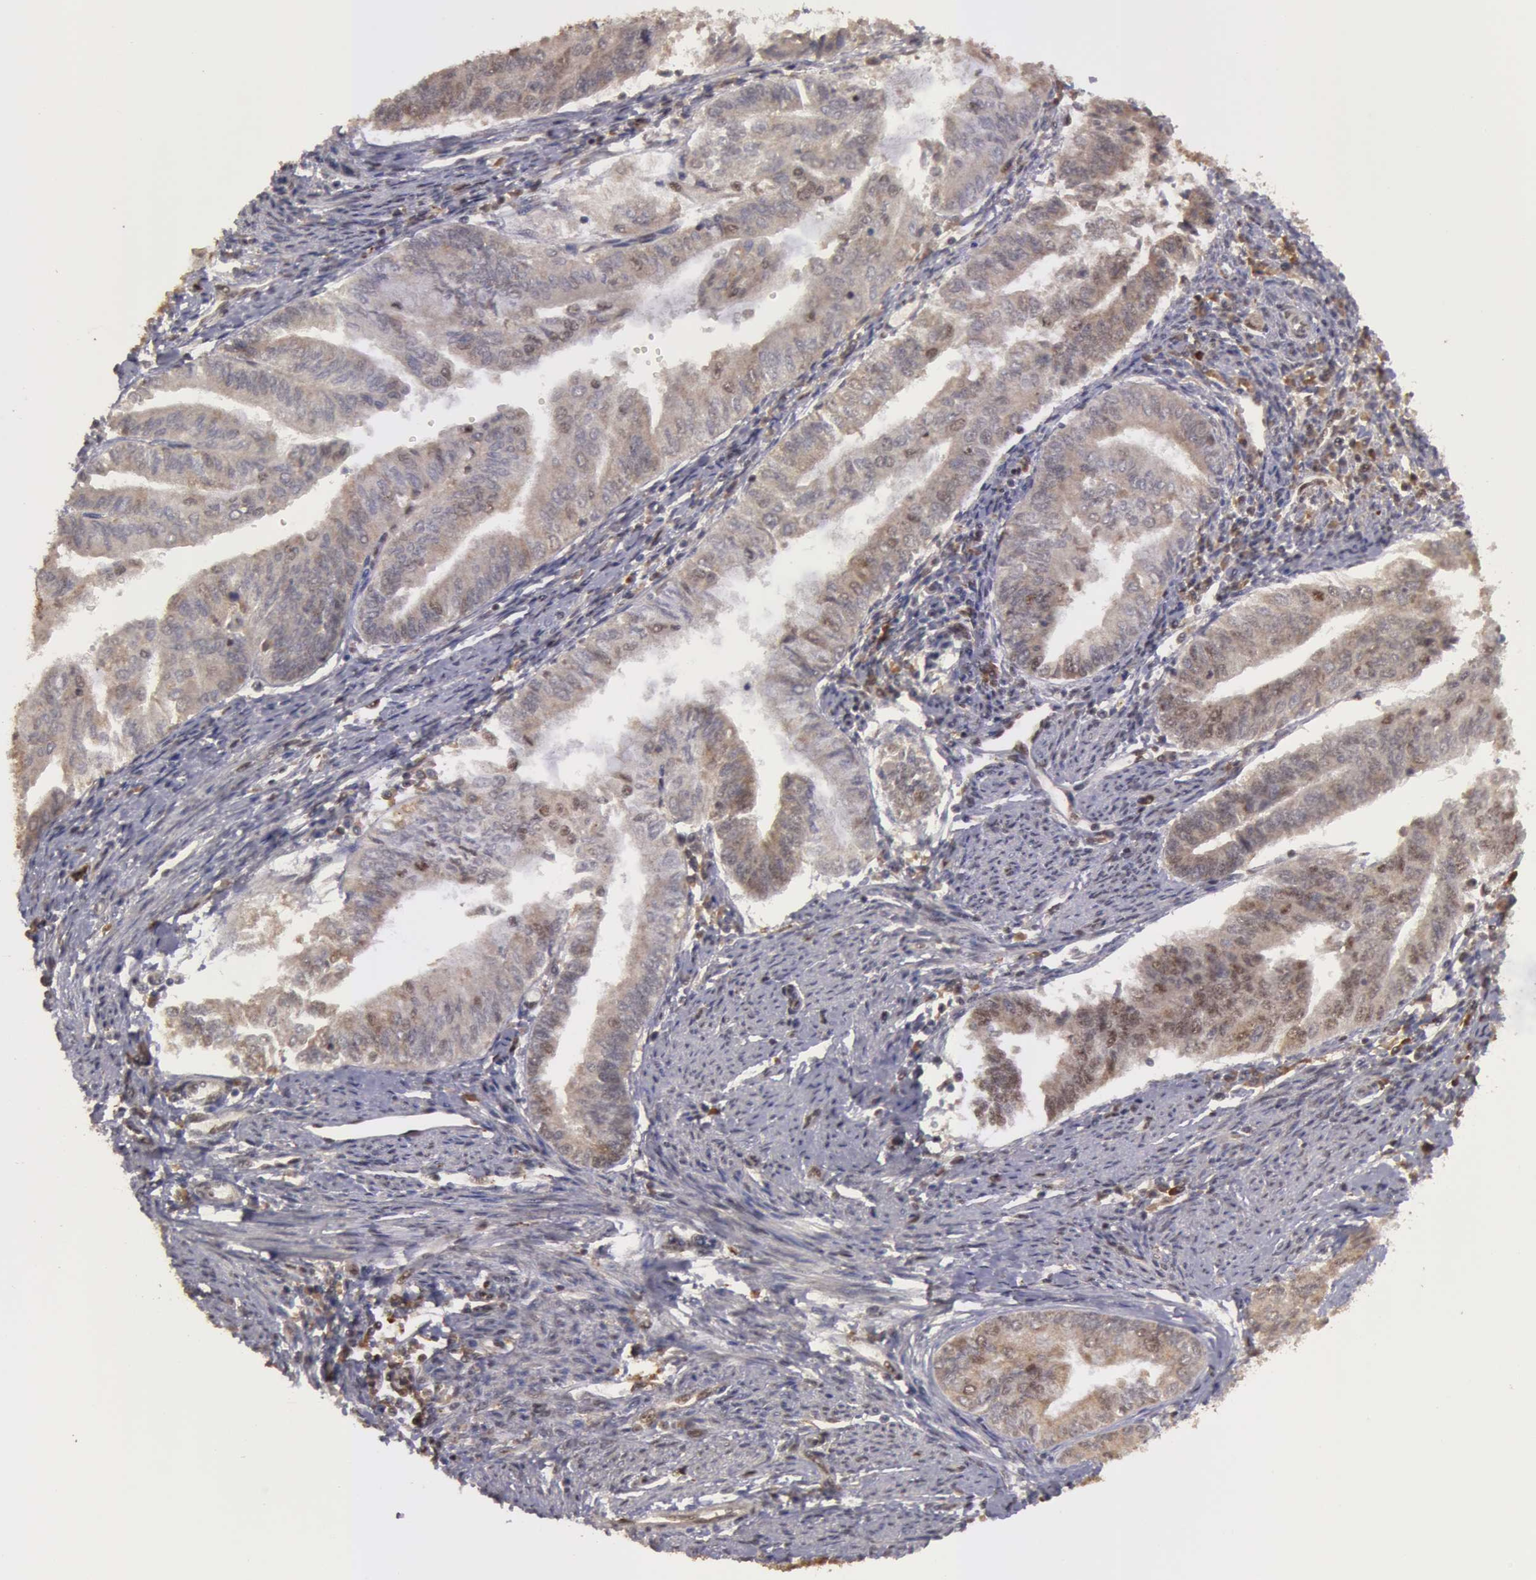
{"staining": {"intensity": "weak", "quantity": ">75%", "location": "cytoplasmic/membranous"}, "tissue": "endometrial cancer", "cell_type": "Tumor cells", "image_type": "cancer", "snomed": [{"axis": "morphology", "description": "Adenocarcinoma, NOS"}, {"axis": "topography", "description": "Endometrium"}], "caption": "The micrograph shows staining of endometrial cancer, revealing weak cytoplasmic/membranous protein expression (brown color) within tumor cells.", "gene": "GLIS1", "patient": {"sex": "female", "age": 66}}